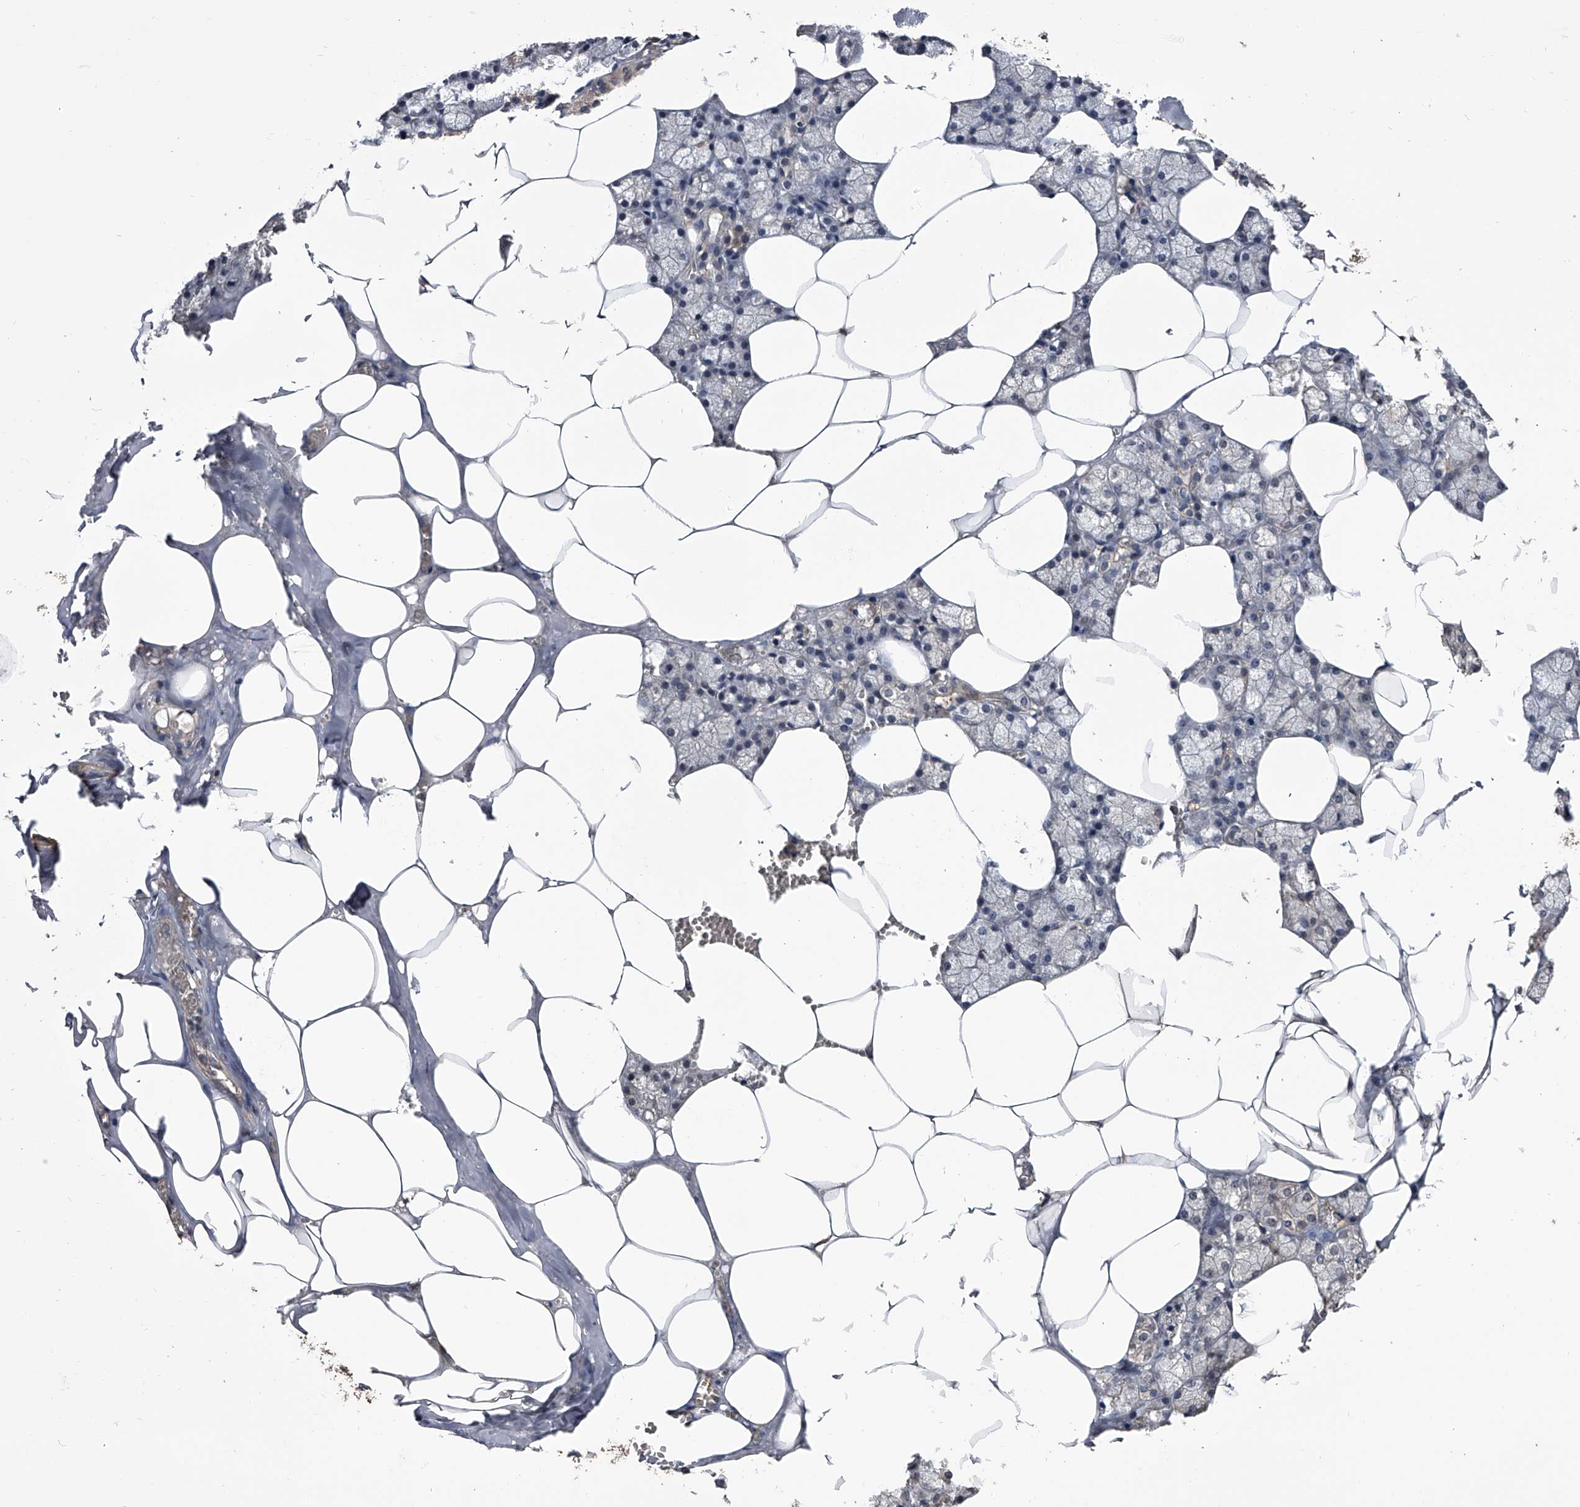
{"staining": {"intensity": "weak", "quantity": "<25%", "location": "cytoplasmic/membranous"}, "tissue": "salivary gland", "cell_type": "Glandular cells", "image_type": "normal", "snomed": [{"axis": "morphology", "description": "Normal tissue, NOS"}, {"axis": "topography", "description": "Salivary gland"}], "caption": "This photomicrograph is of unremarkable salivary gland stained with immunohistochemistry to label a protein in brown with the nuclei are counter-stained blue. There is no expression in glandular cells.", "gene": "EFCAB7", "patient": {"sex": "male", "age": 62}}